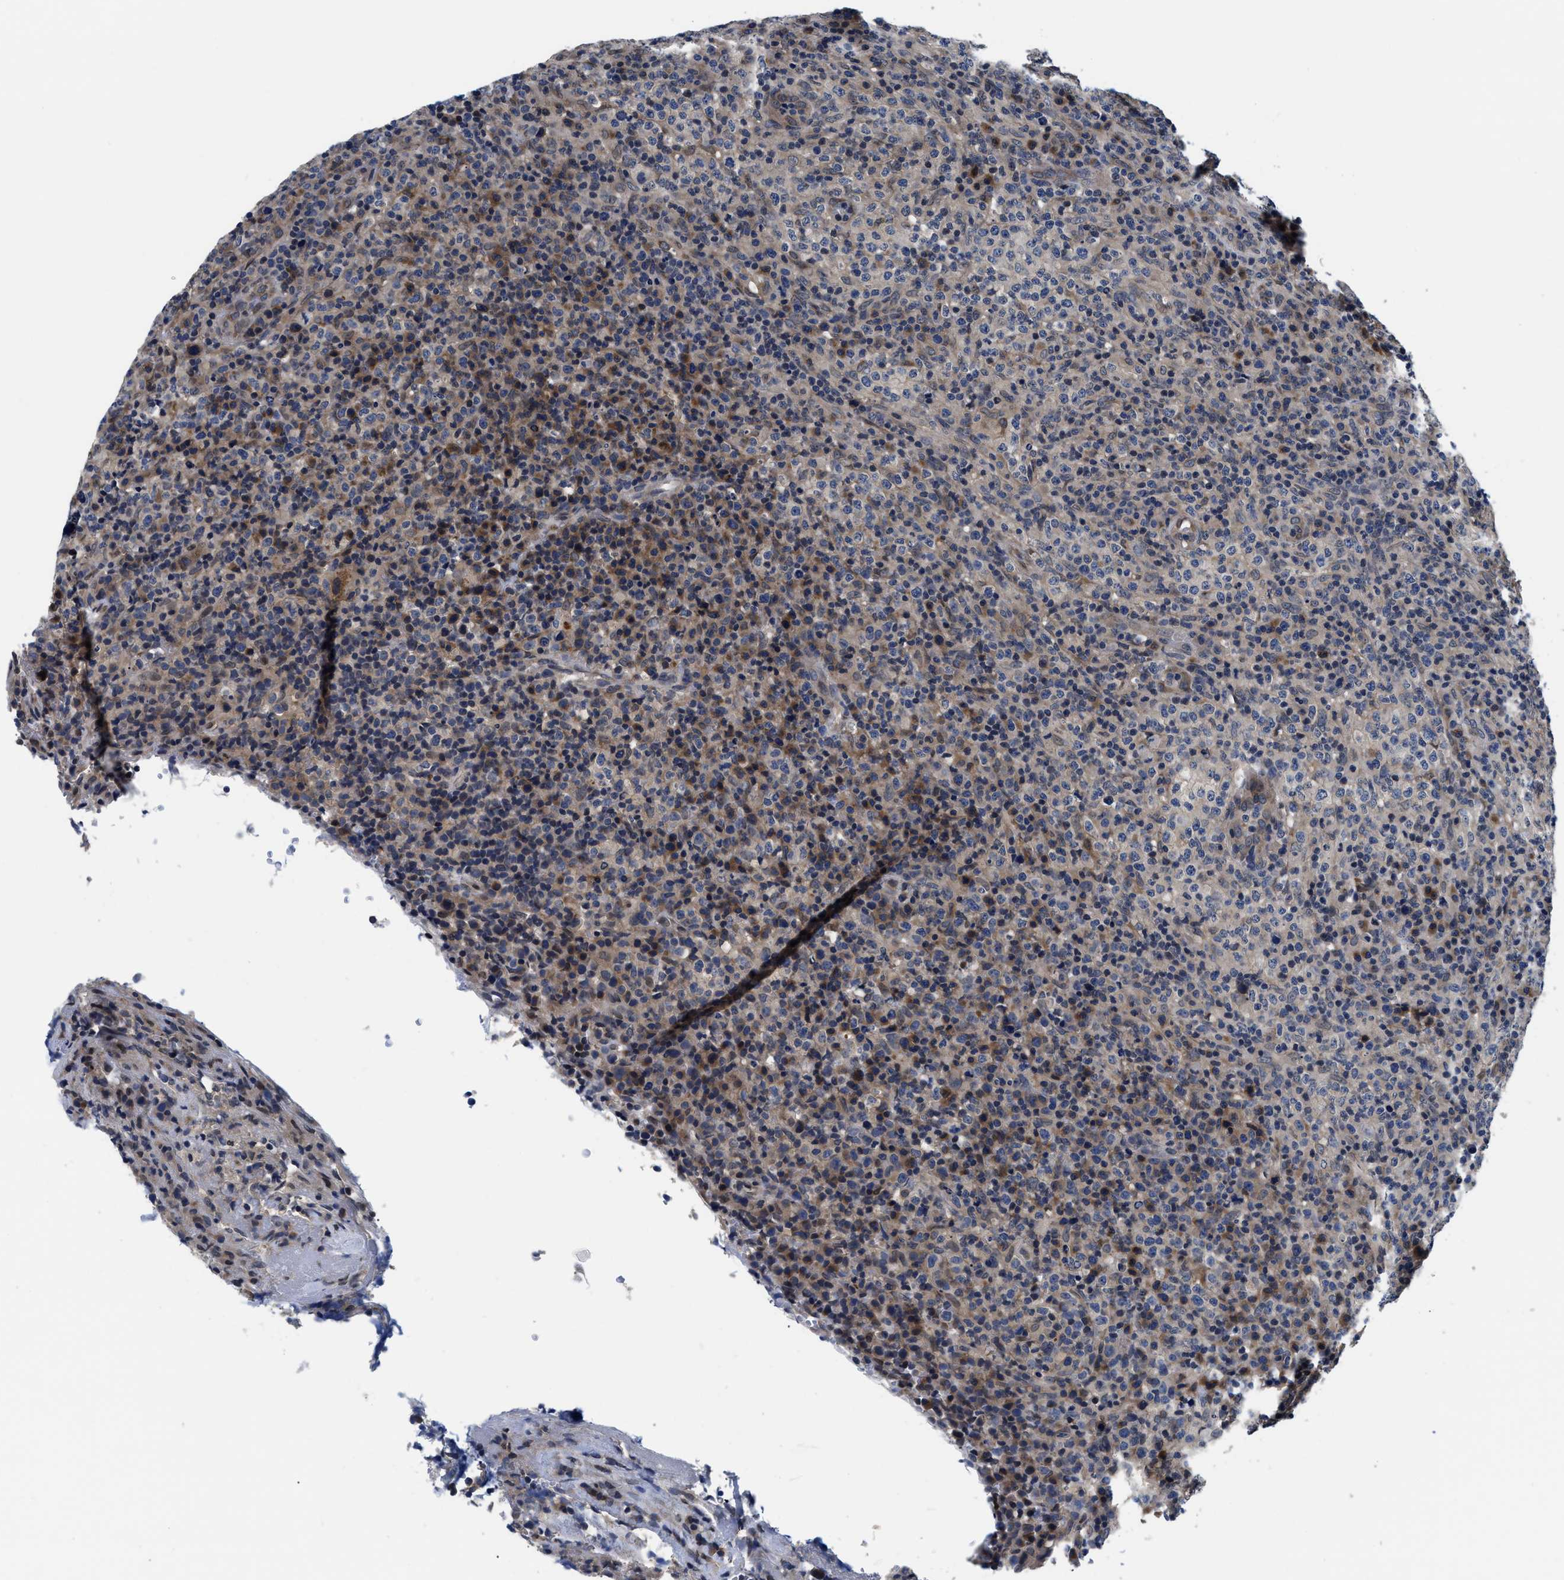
{"staining": {"intensity": "negative", "quantity": "none", "location": "none"}, "tissue": "lymphoma", "cell_type": "Tumor cells", "image_type": "cancer", "snomed": [{"axis": "morphology", "description": "Malignant lymphoma, non-Hodgkin's type, High grade"}, {"axis": "topography", "description": "Lymph node"}], "caption": "Immunohistochemistry of human malignant lymphoma, non-Hodgkin's type (high-grade) shows no positivity in tumor cells. (DAB IHC with hematoxylin counter stain).", "gene": "SNX10", "patient": {"sex": "female", "age": 76}}